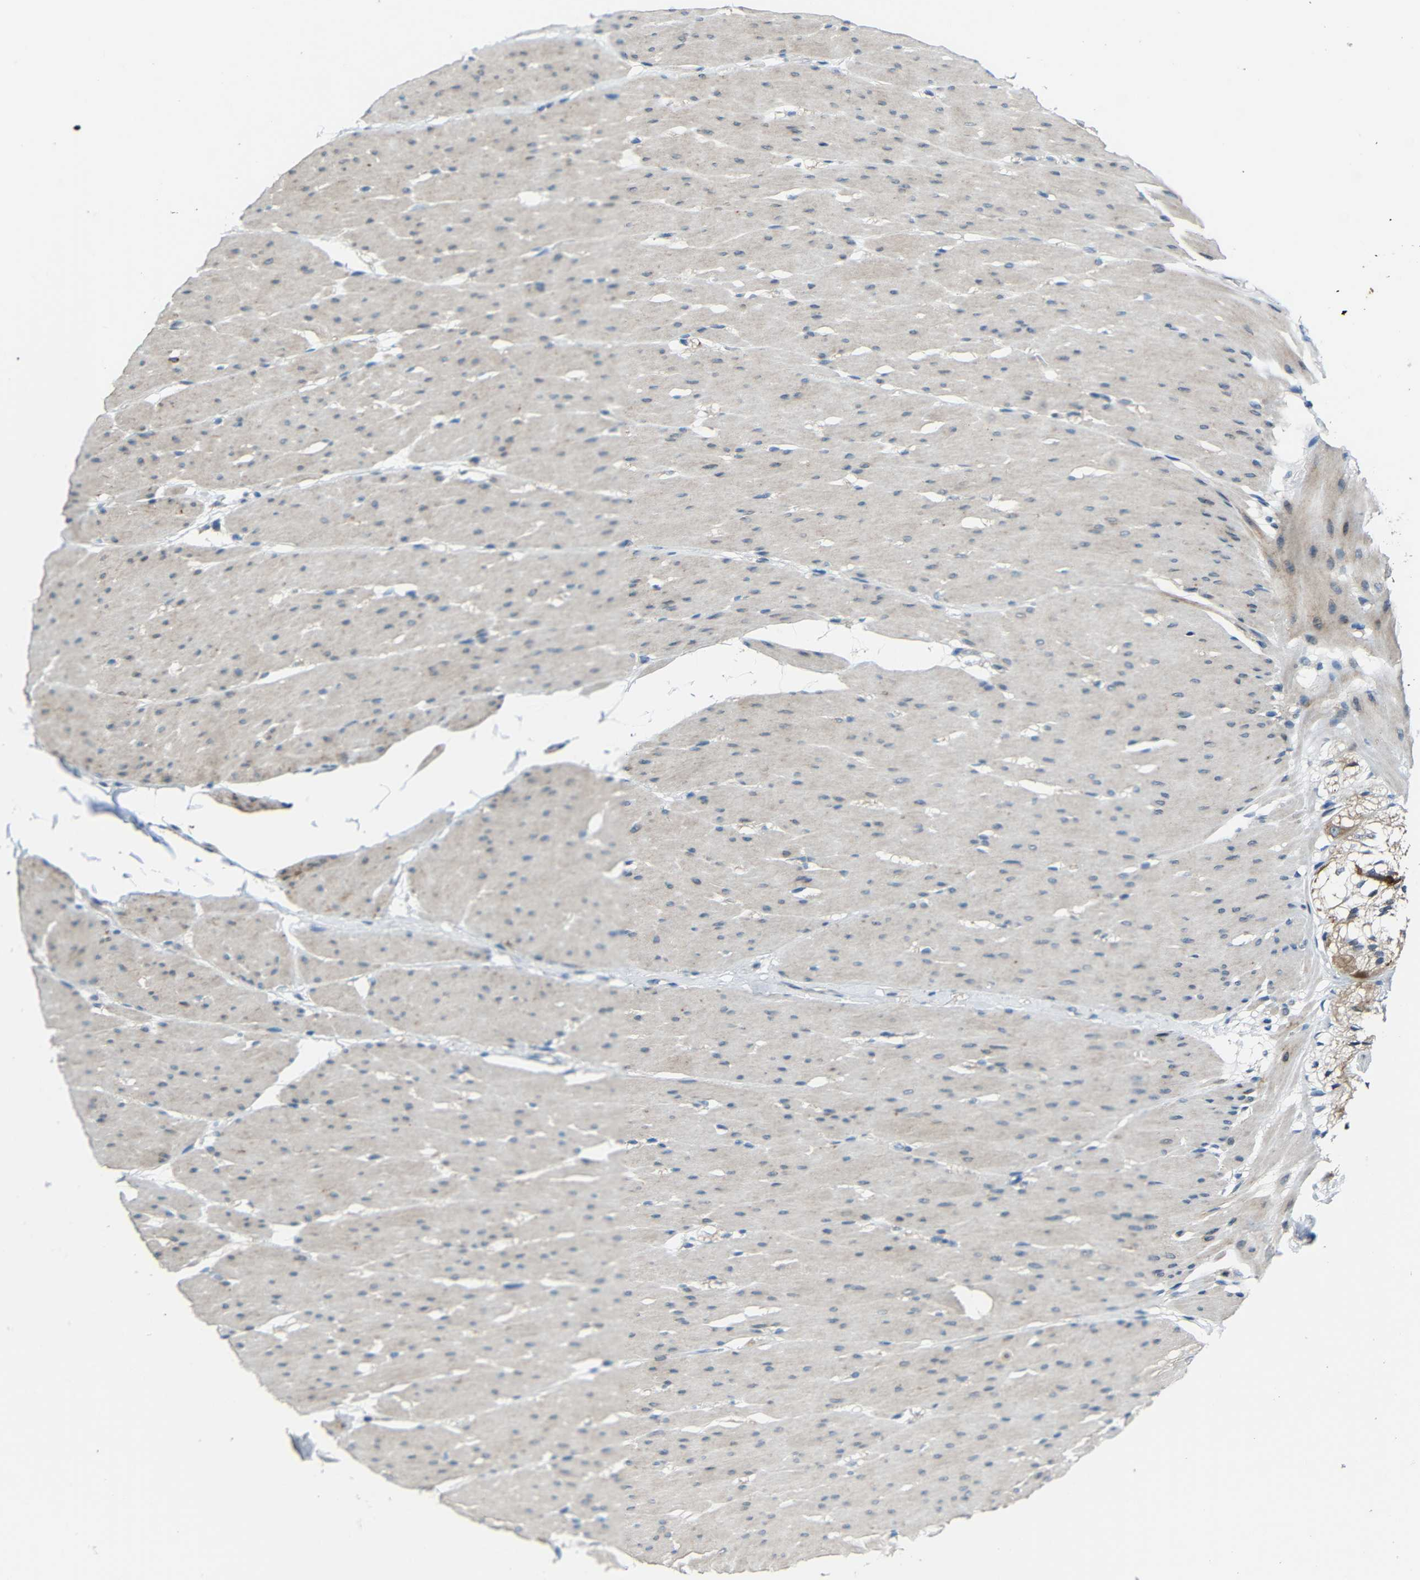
{"staining": {"intensity": "negative", "quantity": "none", "location": "none"}, "tissue": "smooth muscle", "cell_type": "Smooth muscle cells", "image_type": "normal", "snomed": [{"axis": "morphology", "description": "Normal tissue, NOS"}, {"axis": "topography", "description": "Smooth muscle"}, {"axis": "topography", "description": "Colon"}], "caption": "Smooth muscle cells are negative for protein expression in normal human smooth muscle. Brightfield microscopy of immunohistochemistry (IHC) stained with DAB (brown) and hematoxylin (blue), captured at high magnification.", "gene": "STBD1", "patient": {"sex": "male", "age": 67}}